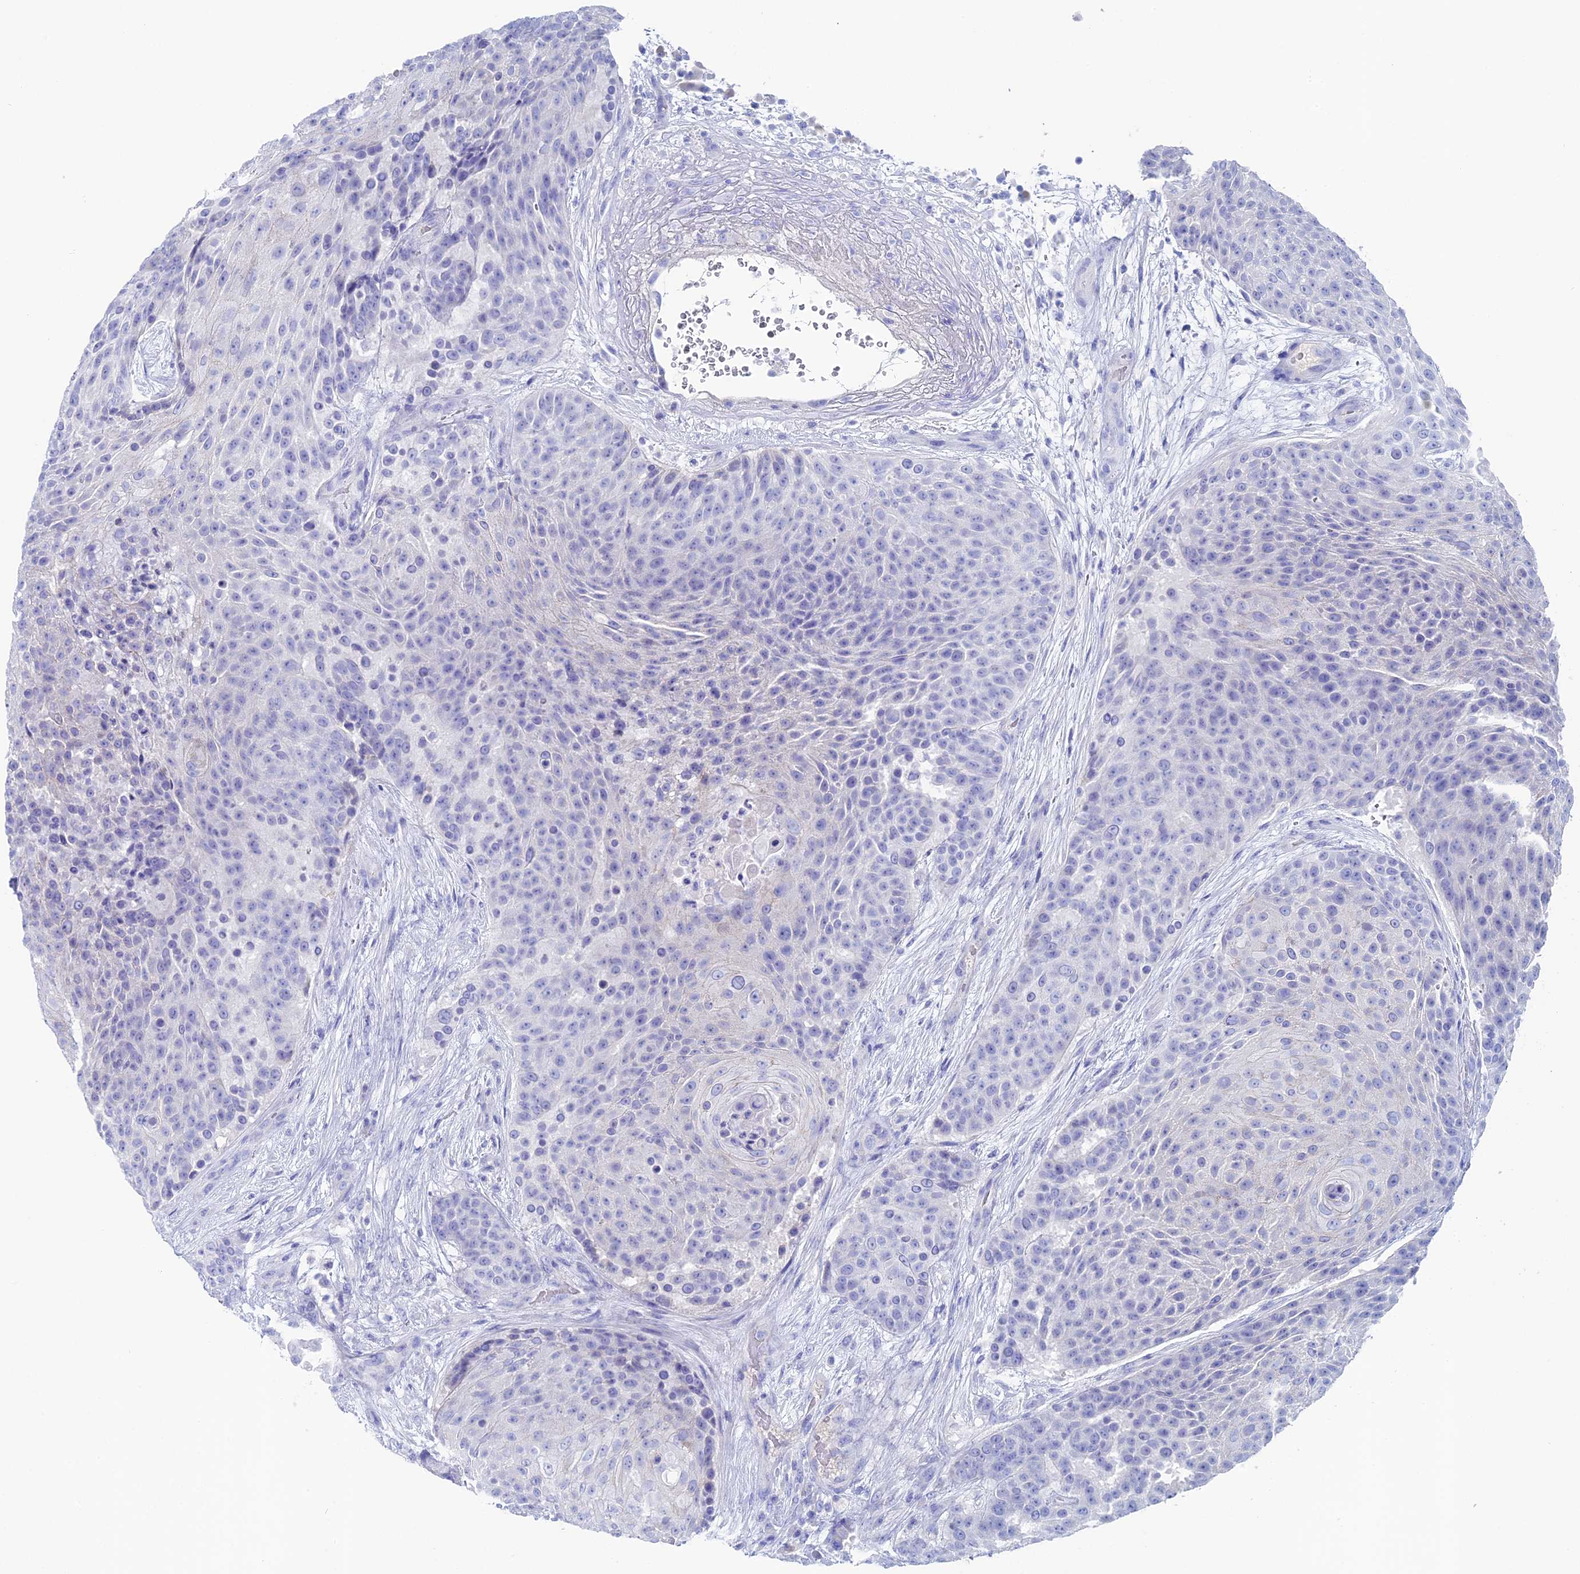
{"staining": {"intensity": "negative", "quantity": "none", "location": "none"}, "tissue": "urothelial cancer", "cell_type": "Tumor cells", "image_type": "cancer", "snomed": [{"axis": "morphology", "description": "Urothelial carcinoma, High grade"}, {"axis": "topography", "description": "Urinary bladder"}], "caption": "This is a histopathology image of immunohistochemistry (IHC) staining of urothelial cancer, which shows no staining in tumor cells.", "gene": "UNC119", "patient": {"sex": "female", "age": 63}}